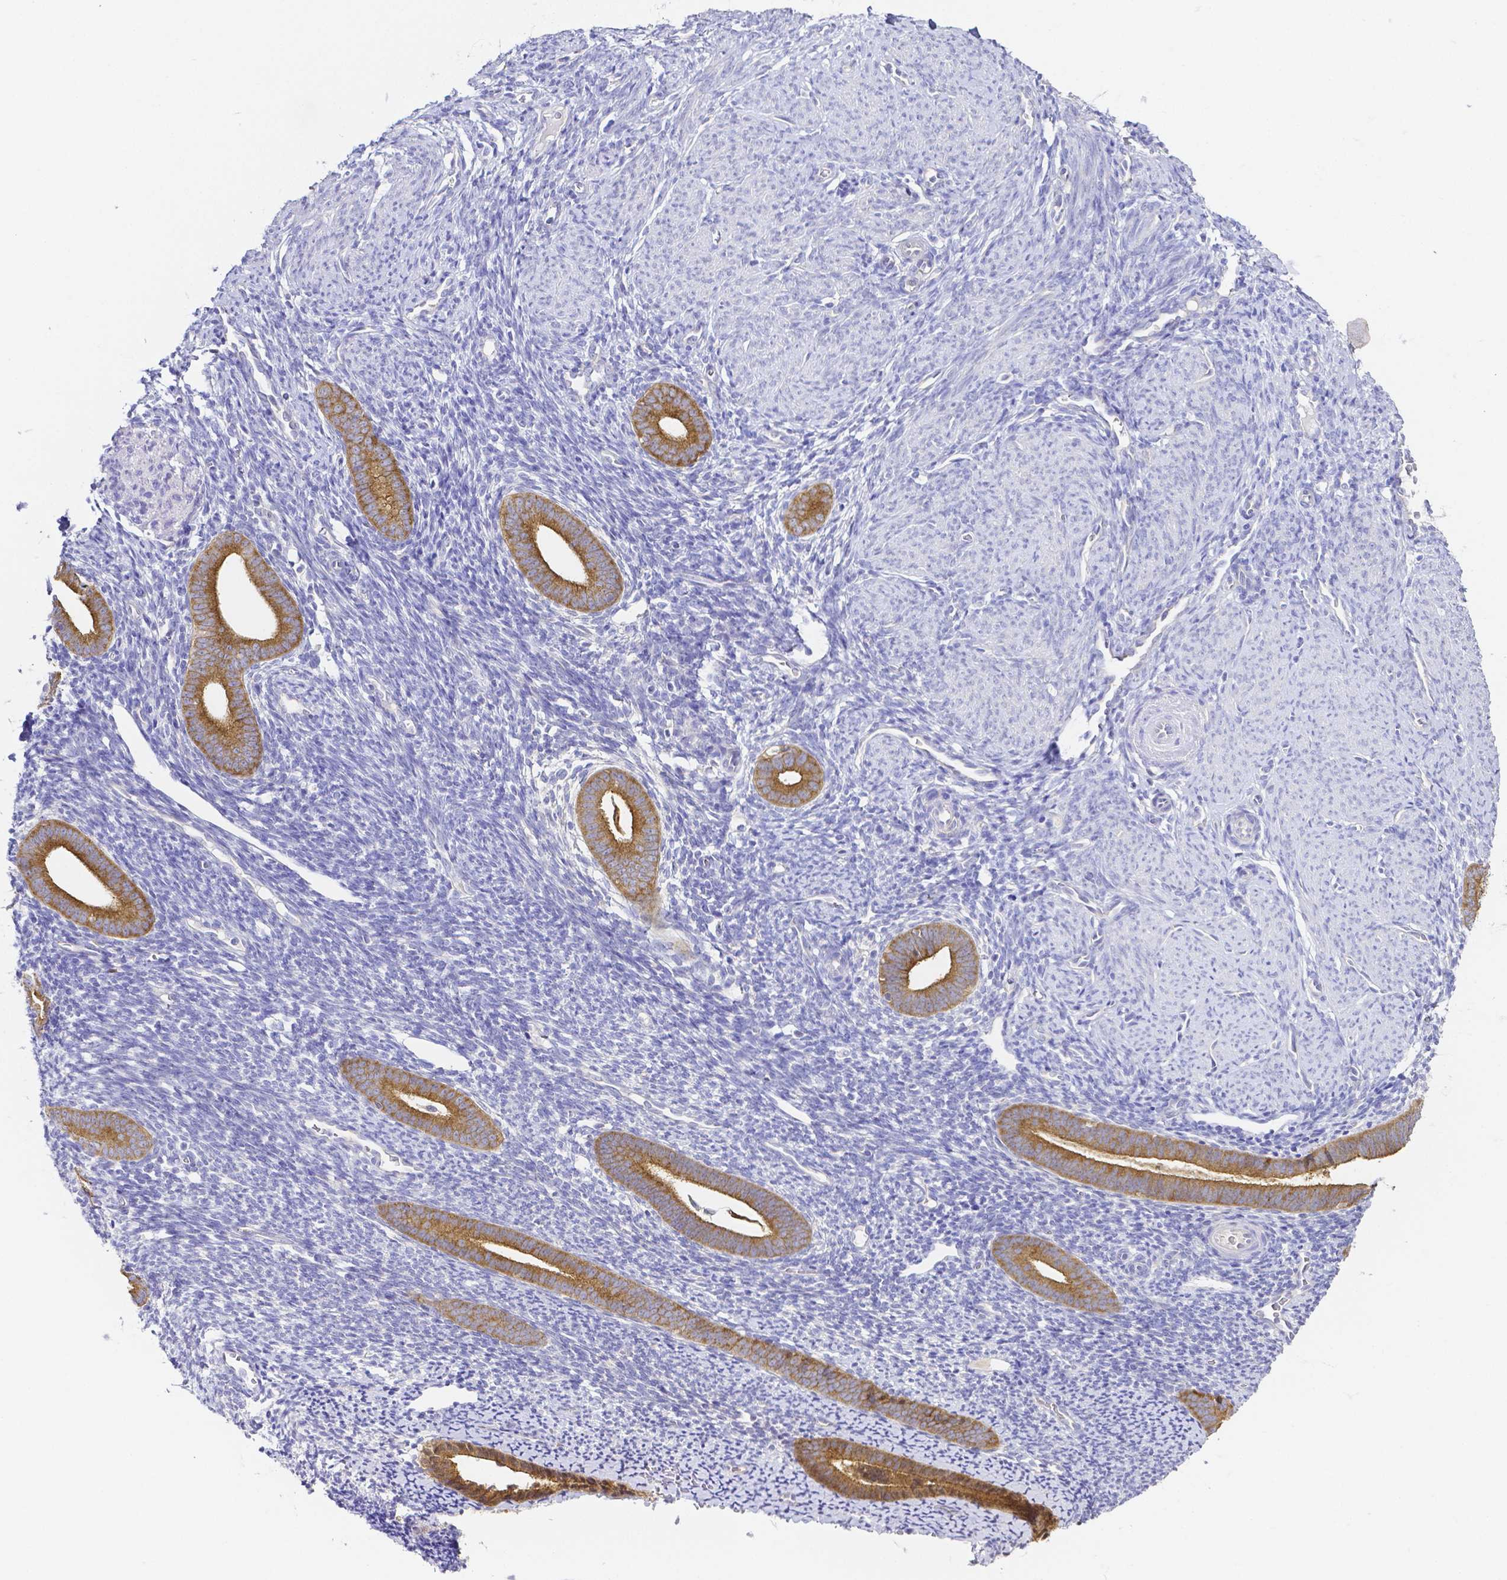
{"staining": {"intensity": "negative", "quantity": "none", "location": "none"}, "tissue": "endometrium", "cell_type": "Cells in endometrial stroma", "image_type": "normal", "snomed": [{"axis": "morphology", "description": "Normal tissue, NOS"}, {"axis": "topography", "description": "Endometrium"}], "caption": "Photomicrograph shows no significant protein positivity in cells in endometrial stroma of unremarkable endometrium. (Brightfield microscopy of DAB (3,3'-diaminobenzidine) immunohistochemistry (IHC) at high magnification).", "gene": "PKP3", "patient": {"sex": "female", "age": 39}}